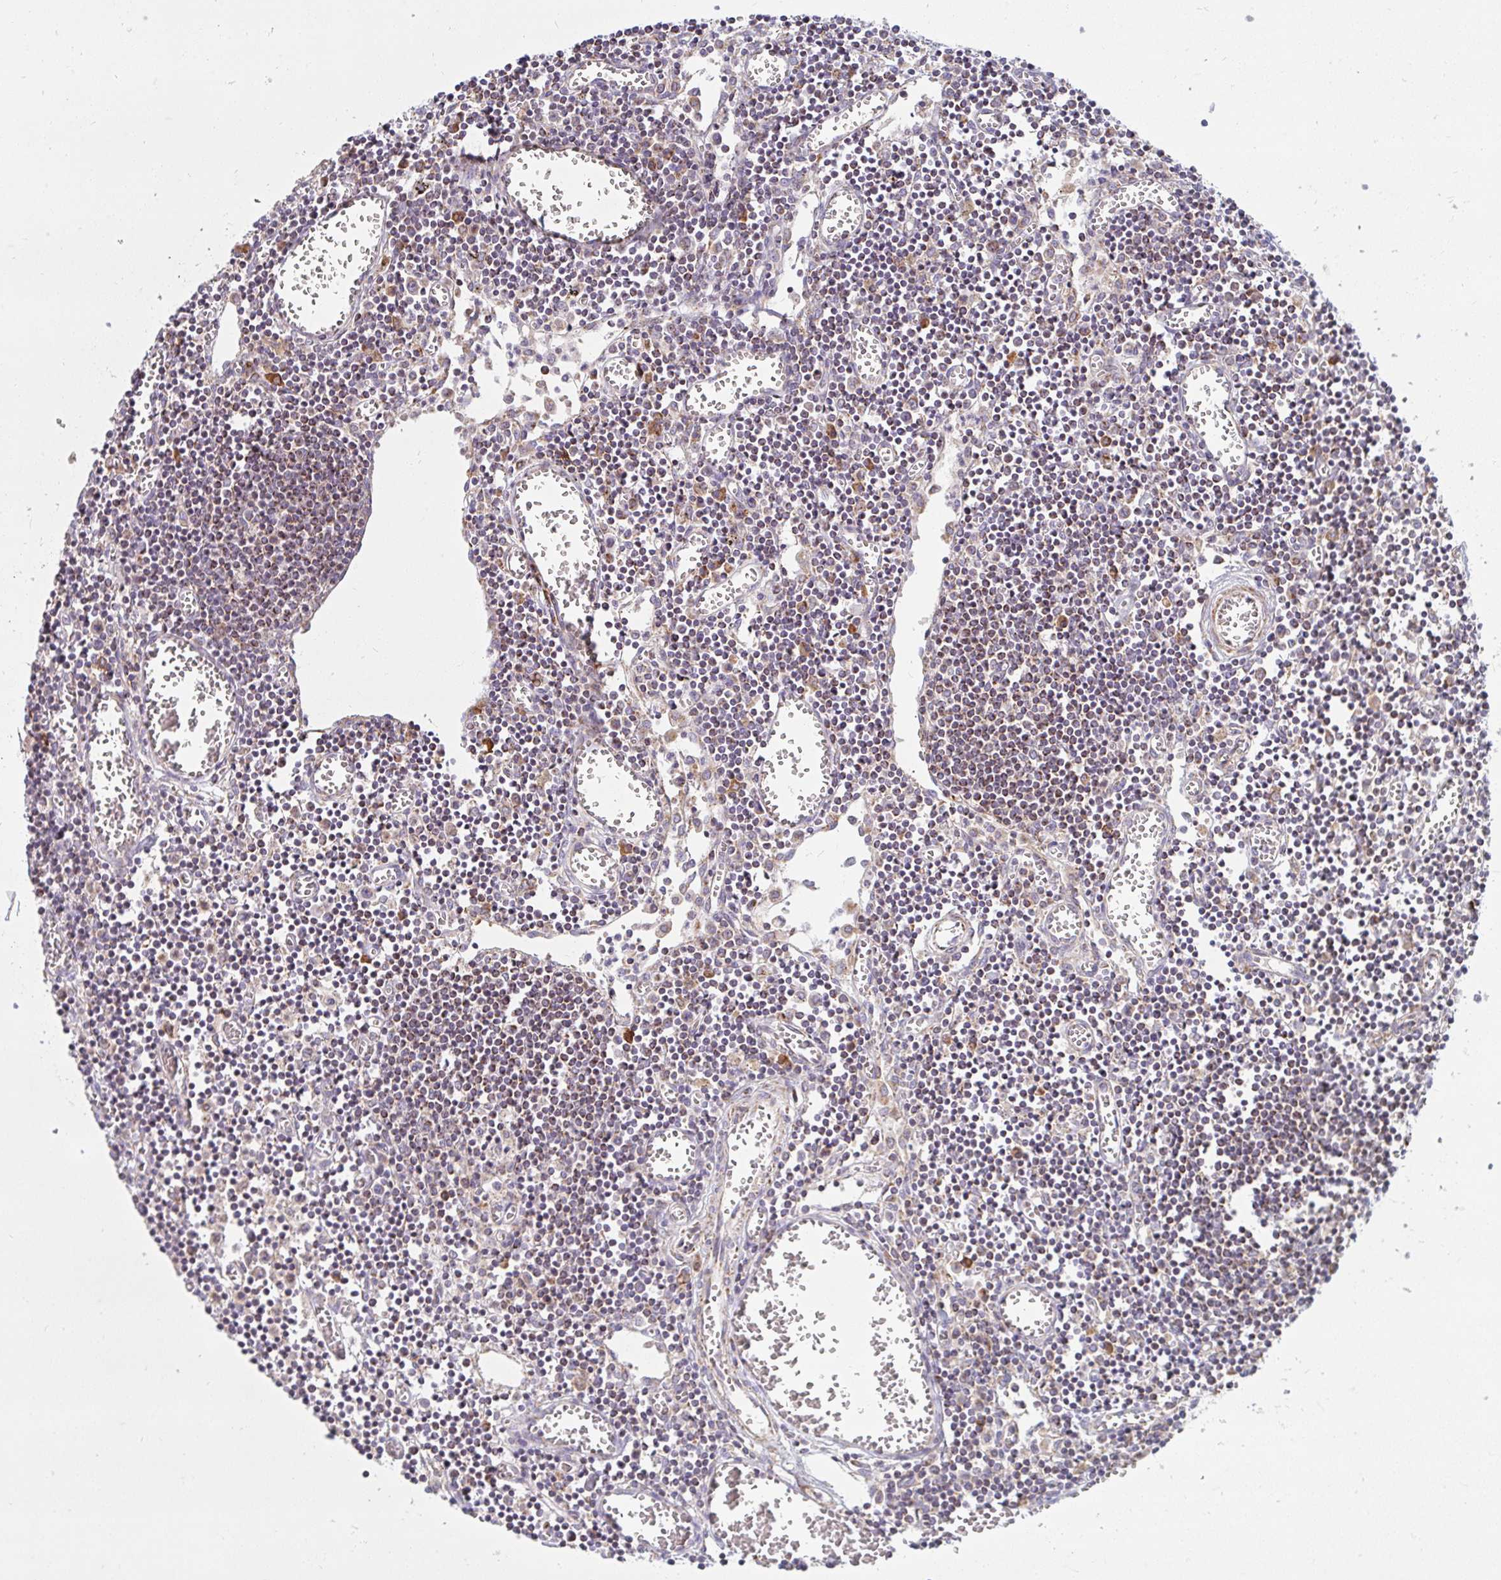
{"staining": {"intensity": "moderate", "quantity": "<25%", "location": "cytoplasmic/membranous"}, "tissue": "lymph node", "cell_type": "Germinal center cells", "image_type": "normal", "snomed": [{"axis": "morphology", "description": "Normal tissue, NOS"}, {"axis": "topography", "description": "Lymph node"}], "caption": "DAB immunohistochemical staining of normal human lymph node reveals moderate cytoplasmic/membranous protein staining in about <25% of germinal center cells.", "gene": "SKP2", "patient": {"sex": "male", "age": 66}}